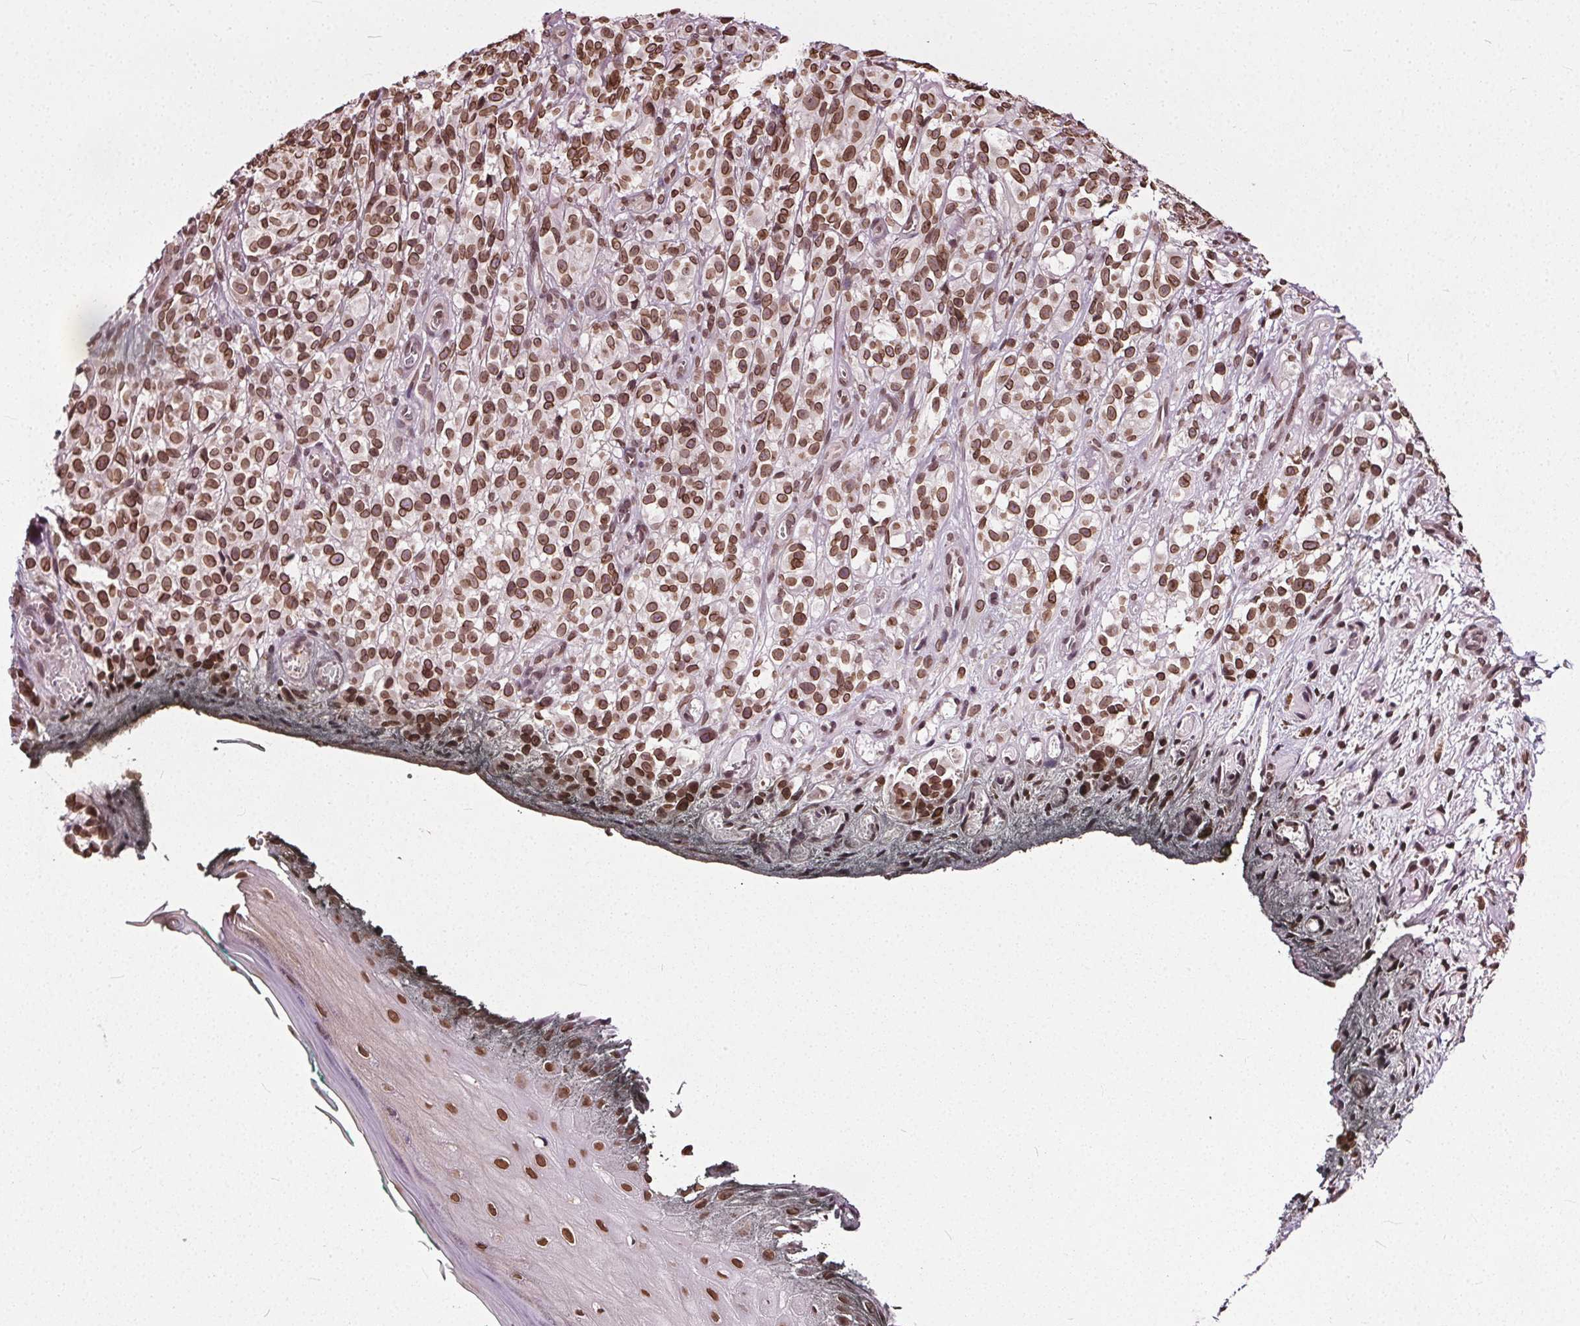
{"staining": {"intensity": "moderate", "quantity": ">75%", "location": "cytoplasmic/membranous,nuclear"}, "tissue": "melanoma", "cell_type": "Tumor cells", "image_type": "cancer", "snomed": [{"axis": "morphology", "description": "Malignant melanoma, NOS"}, {"axis": "topography", "description": "Skin"}], "caption": "Immunohistochemistry (IHC) histopathology image of malignant melanoma stained for a protein (brown), which shows medium levels of moderate cytoplasmic/membranous and nuclear expression in approximately >75% of tumor cells.", "gene": "TTC39C", "patient": {"sex": "female", "age": 85}}